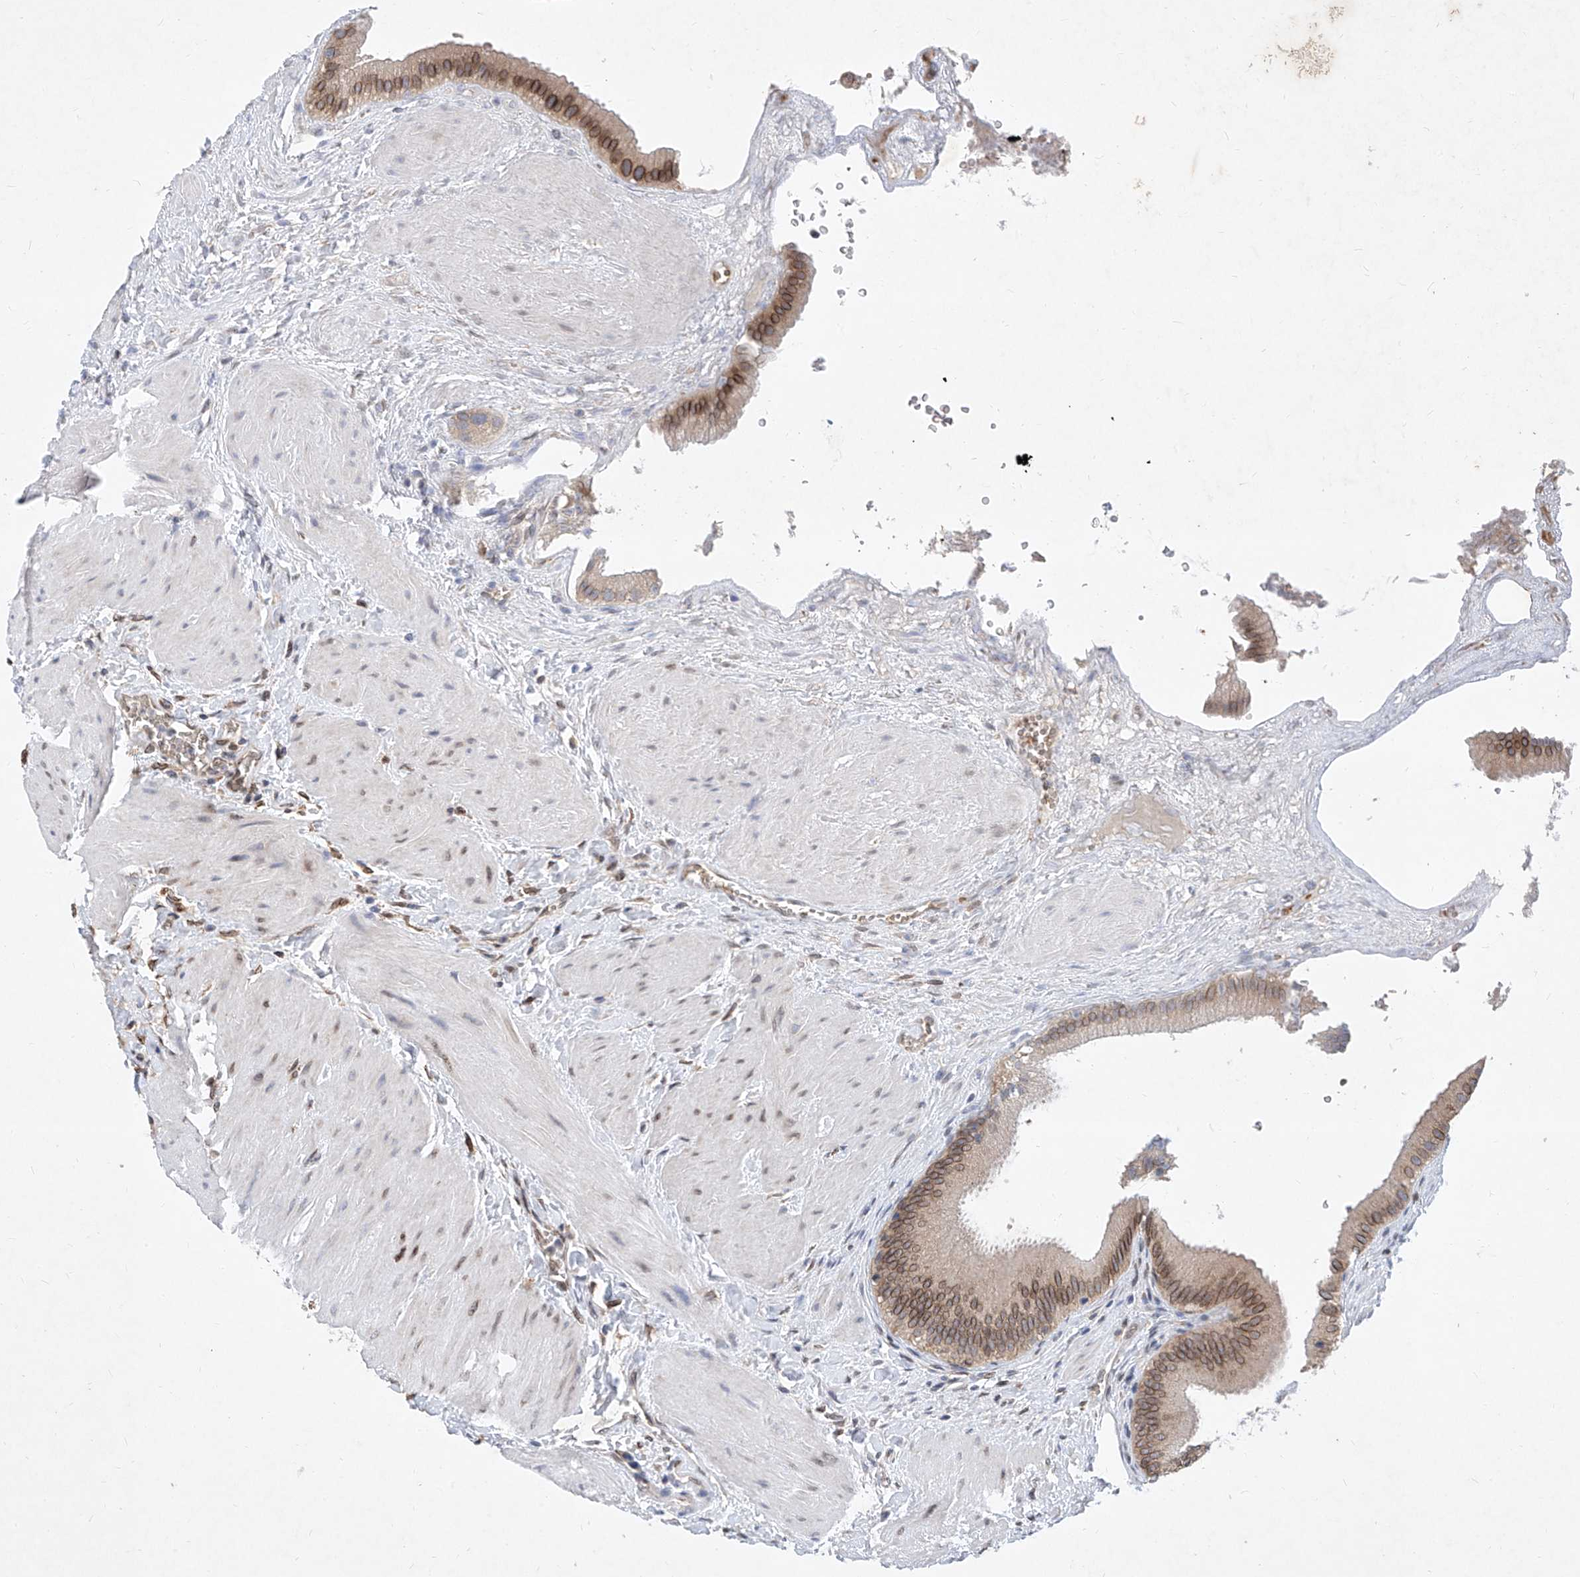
{"staining": {"intensity": "moderate", "quantity": ">75%", "location": "cytoplasmic/membranous,nuclear"}, "tissue": "gallbladder", "cell_type": "Glandular cells", "image_type": "normal", "snomed": [{"axis": "morphology", "description": "Normal tissue, NOS"}, {"axis": "topography", "description": "Gallbladder"}], "caption": "The immunohistochemical stain highlights moderate cytoplasmic/membranous,nuclear expression in glandular cells of unremarkable gallbladder. The staining is performed using DAB (3,3'-diaminobenzidine) brown chromogen to label protein expression. The nuclei are counter-stained blue using hematoxylin.", "gene": "MX2", "patient": {"sex": "male", "age": 55}}